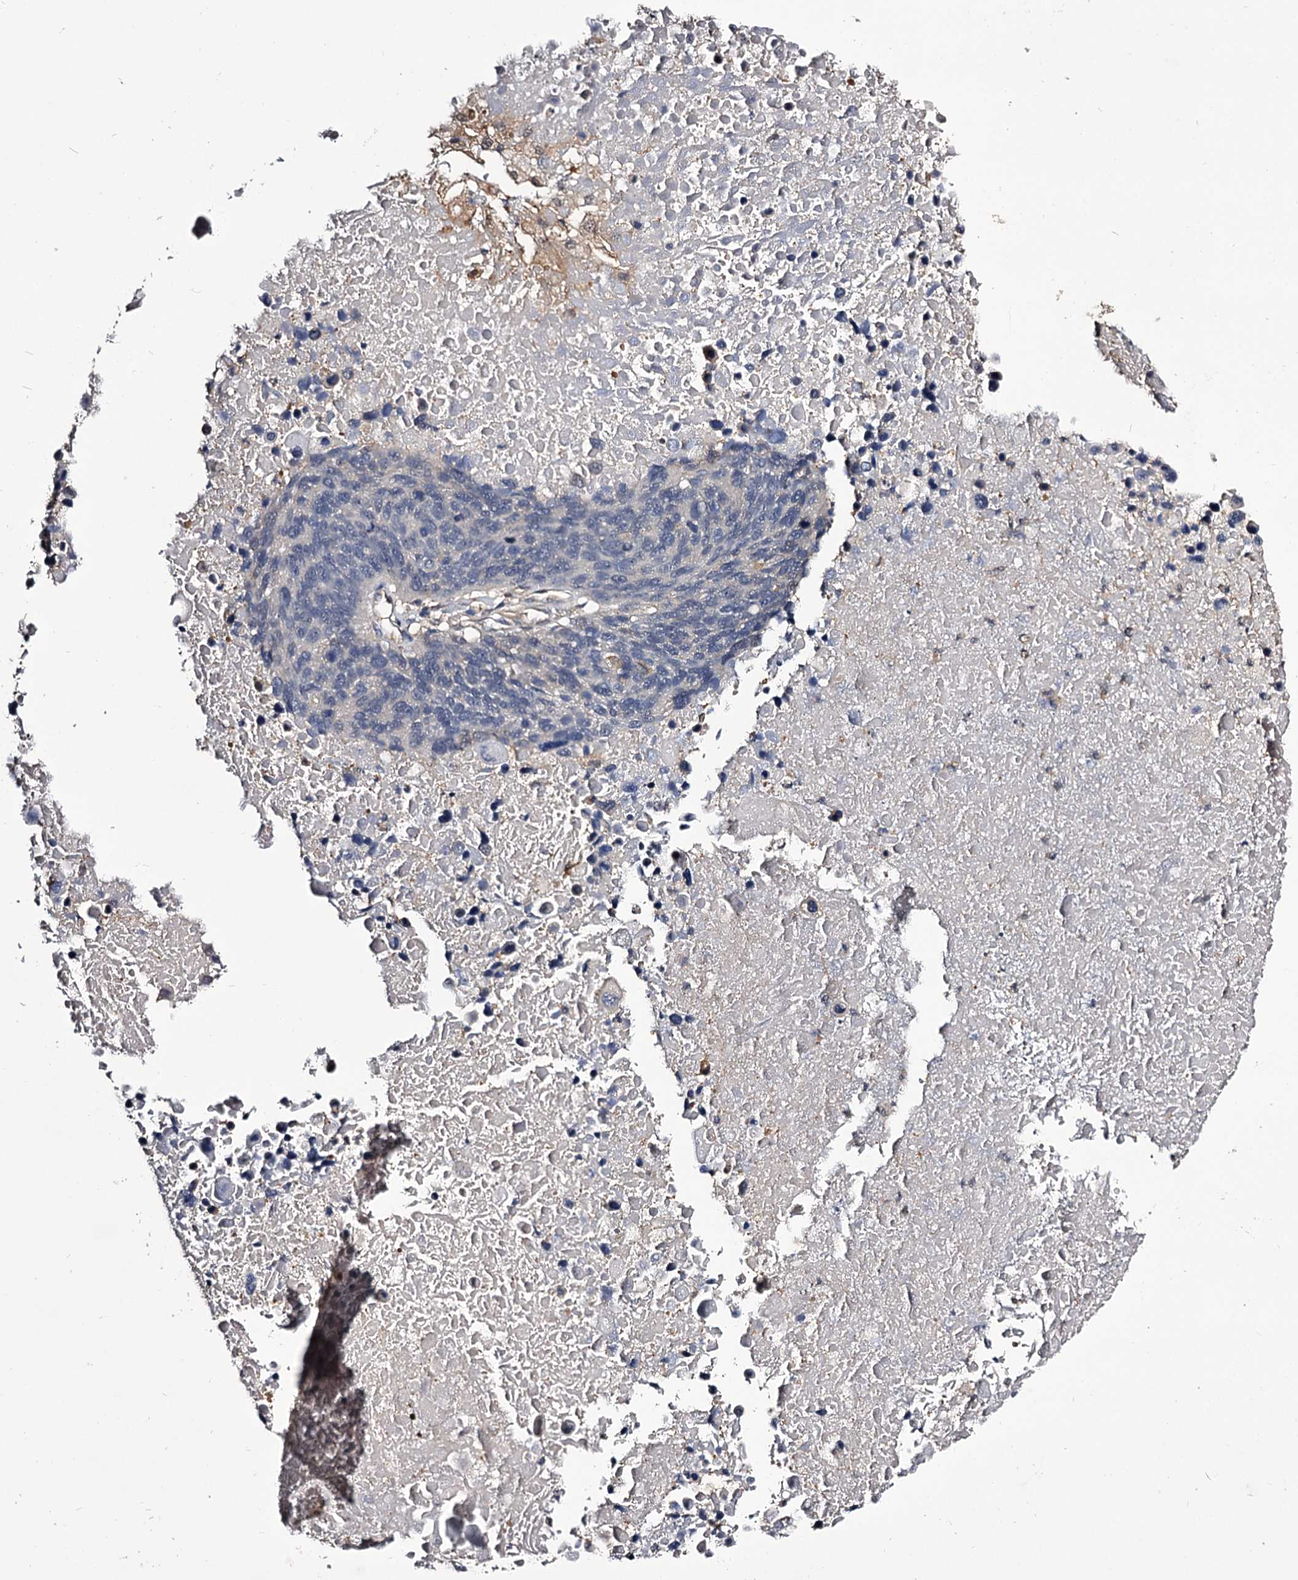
{"staining": {"intensity": "weak", "quantity": "<25%", "location": "nuclear"}, "tissue": "lung cancer", "cell_type": "Tumor cells", "image_type": "cancer", "snomed": [{"axis": "morphology", "description": "Normal tissue, NOS"}, {"axis": "morphology", "description": "Squamous cell carcinoma, NOS"}, {"axis": "topography", "description": "Lymph node"}, {"axis": "topography", "description": "Lung"}], "caption": "Immunohistochemistry micrograph of human lung squamous cell carcinoma stained for a protein (brown), which reveals no expression in tumor cells.", "gene": "GSTO1", "patient": {"sex": "male", "age": 66}}